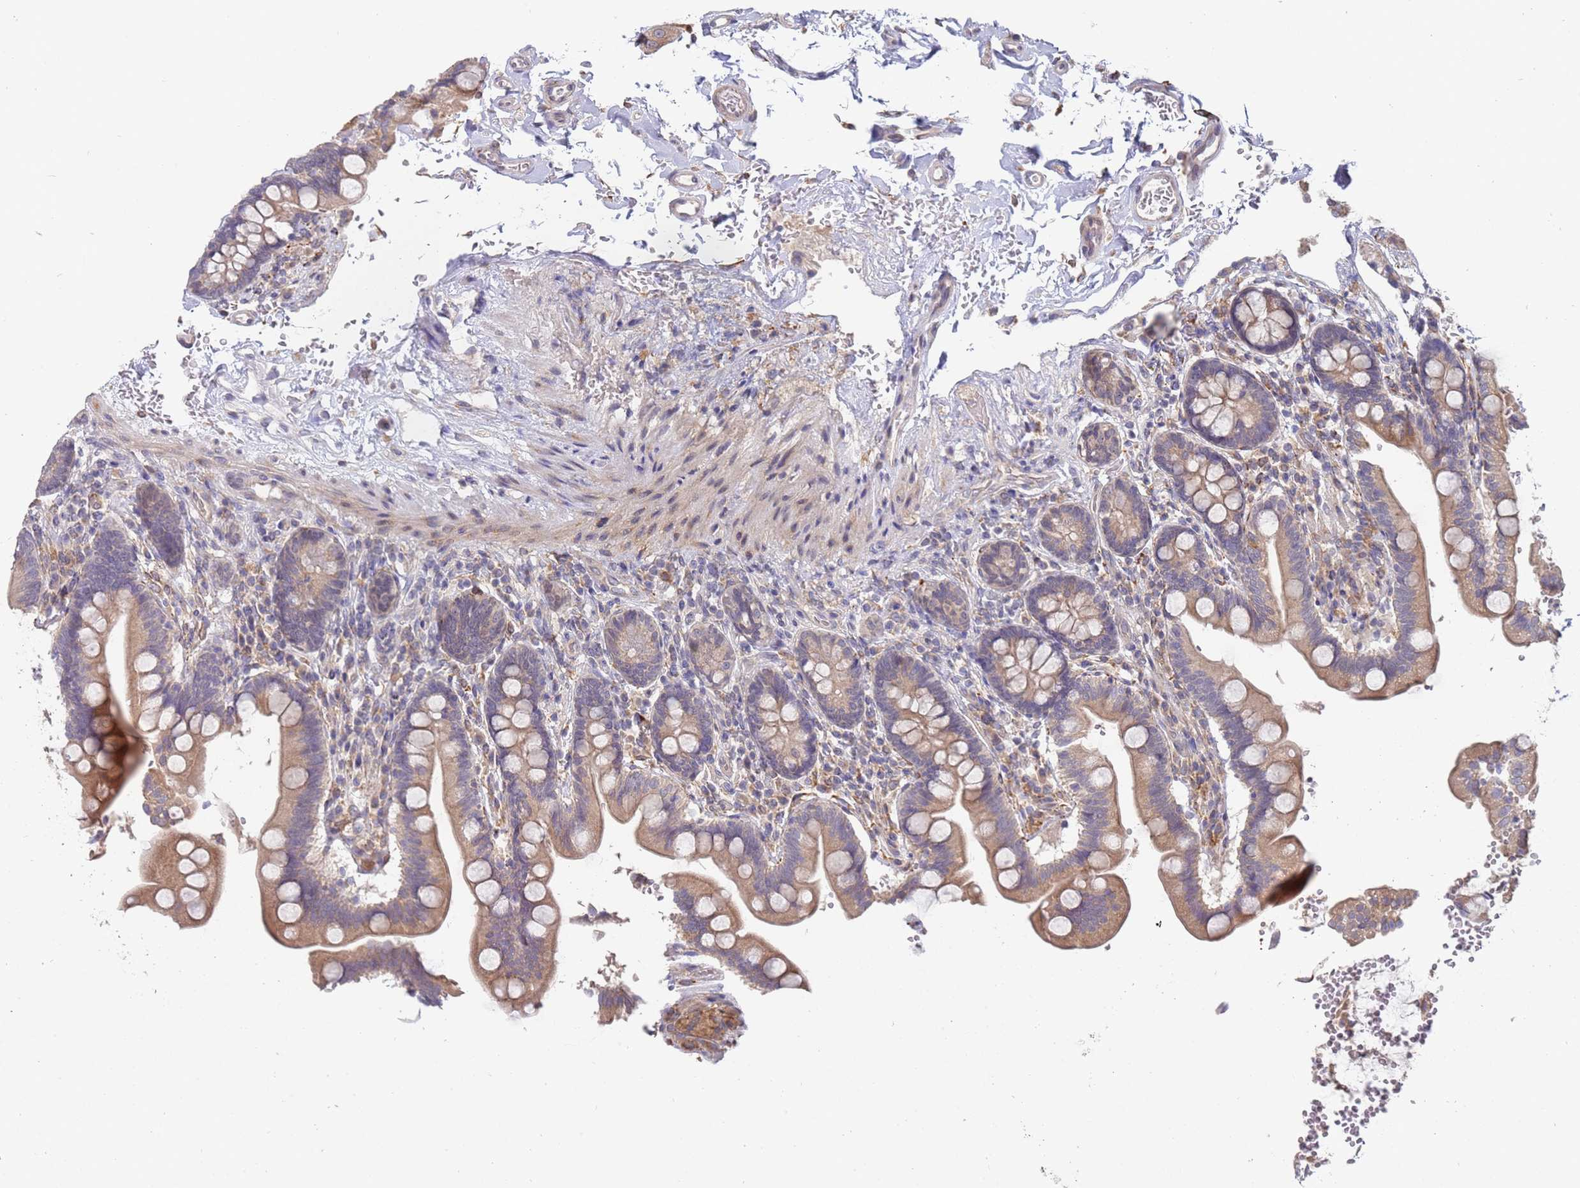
{"staining": {"intensity": "moderate", "quantity": ">75%", "location": "cytoplasmic/membranous"}, "tissue": "small intestine", "cell_type": "Glandular cells", "image_type": "normal", "snomed": [{"axis": "morphology", "description": "Normal tissue, NOS"}, {"axis": "topography", "description": "Small intestine"}], "caption": "The micrograph demonstrates a brown stain indicating the presence of a protein in the cytoplasmic/membranous of glandular cells in small intestine.", "gene": "VRK2", "patient": {"sex": "female", "age": 64}}